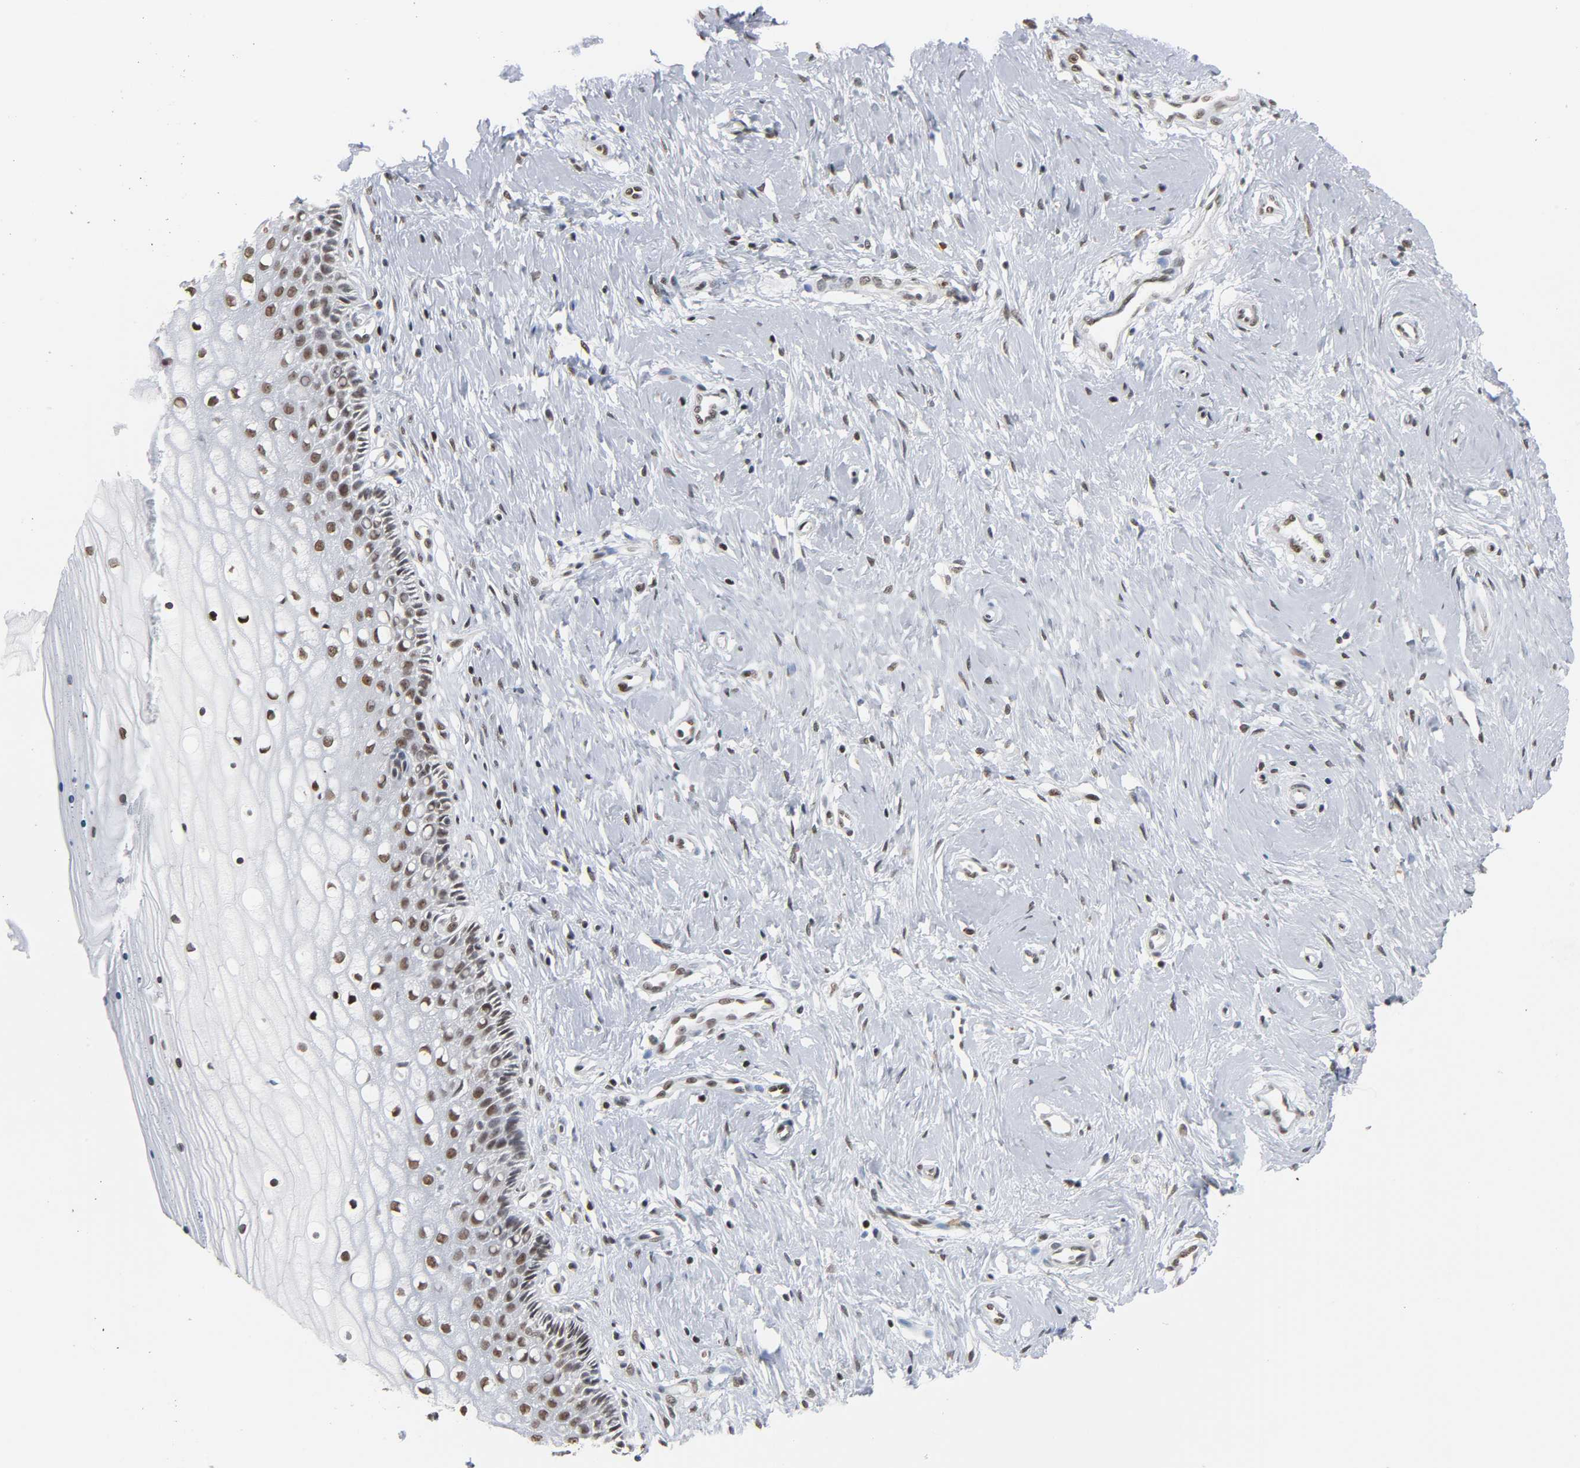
{"staining": {"intensity": "moderate", "quantity": ">75%", "location": "nuclear"}, "tissue": "cervix", "cell_type": "Glandular cells", "image_type": "normal", "snomed": [{"axis": "morphology", "description": "Normal tissue, NOS"}, {"axis": "topography", "description": "Cervix"}], "caption": "Protein staining of unremarkable cervix displays moderate nuclear staining in about >75% of glandular cells.", "gene": "SUMO1", "patient": {"sex": "female", "age": 46}}